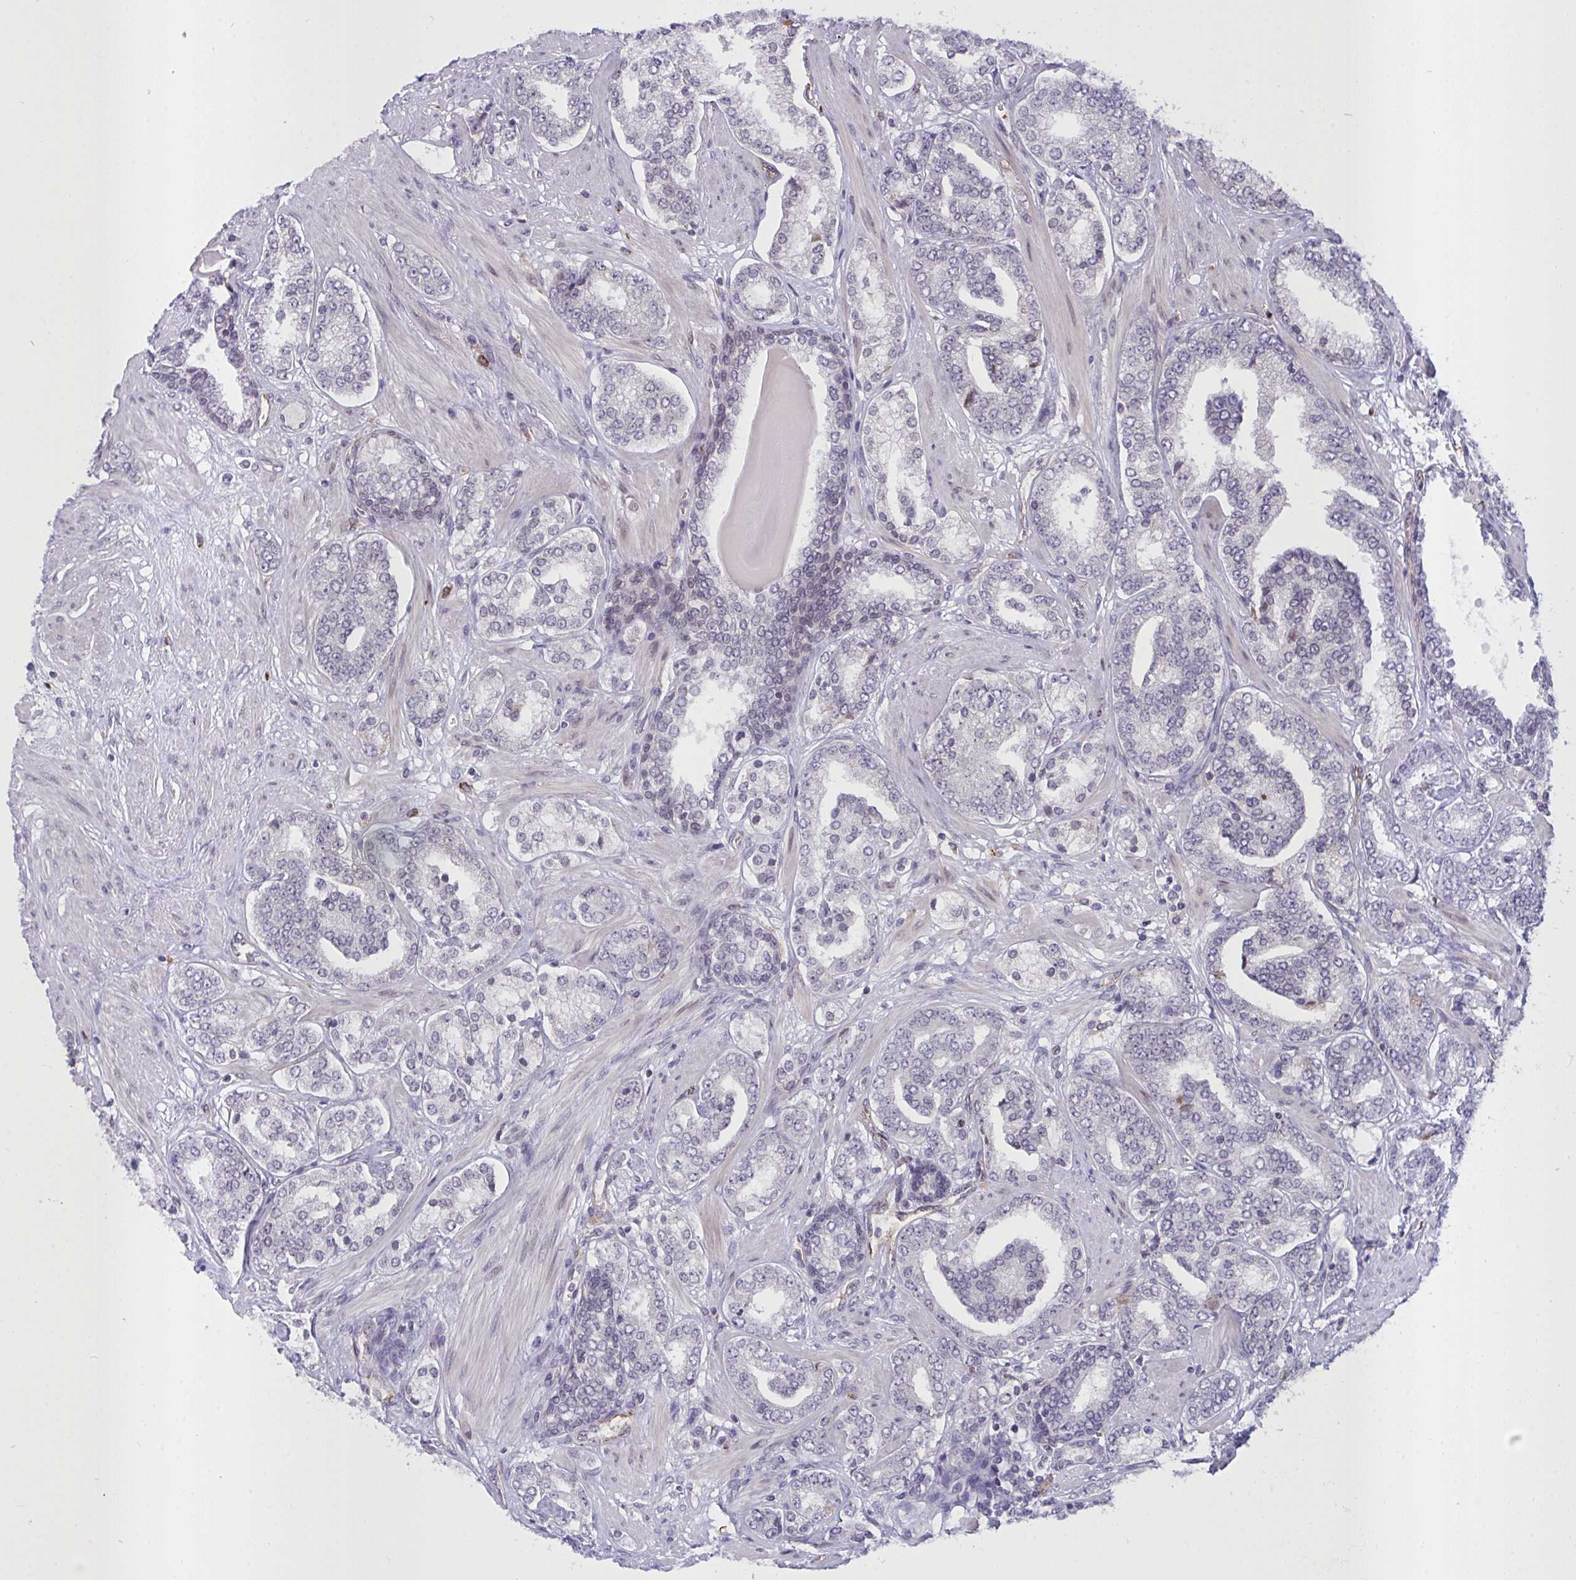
{"staining": {"intensity": "negative", "quantity": "none", "location": "none"}, "tissue": "prostate cancer", "cell_type": "Tumor cells", "image_type": "cancer", "snomed": [{"axis": "morphology", "description": "Adenocarcinoma, High grade"}, {"axis": "topography", "description": "Prostate"}], "caption": "Prostate high-grade adenocarcinoma was stained to show a protein in brown. There is no significant expression in tumor cells.", "gene": "SEMA6B", "patient": {"sex": "male", "age": 62}}